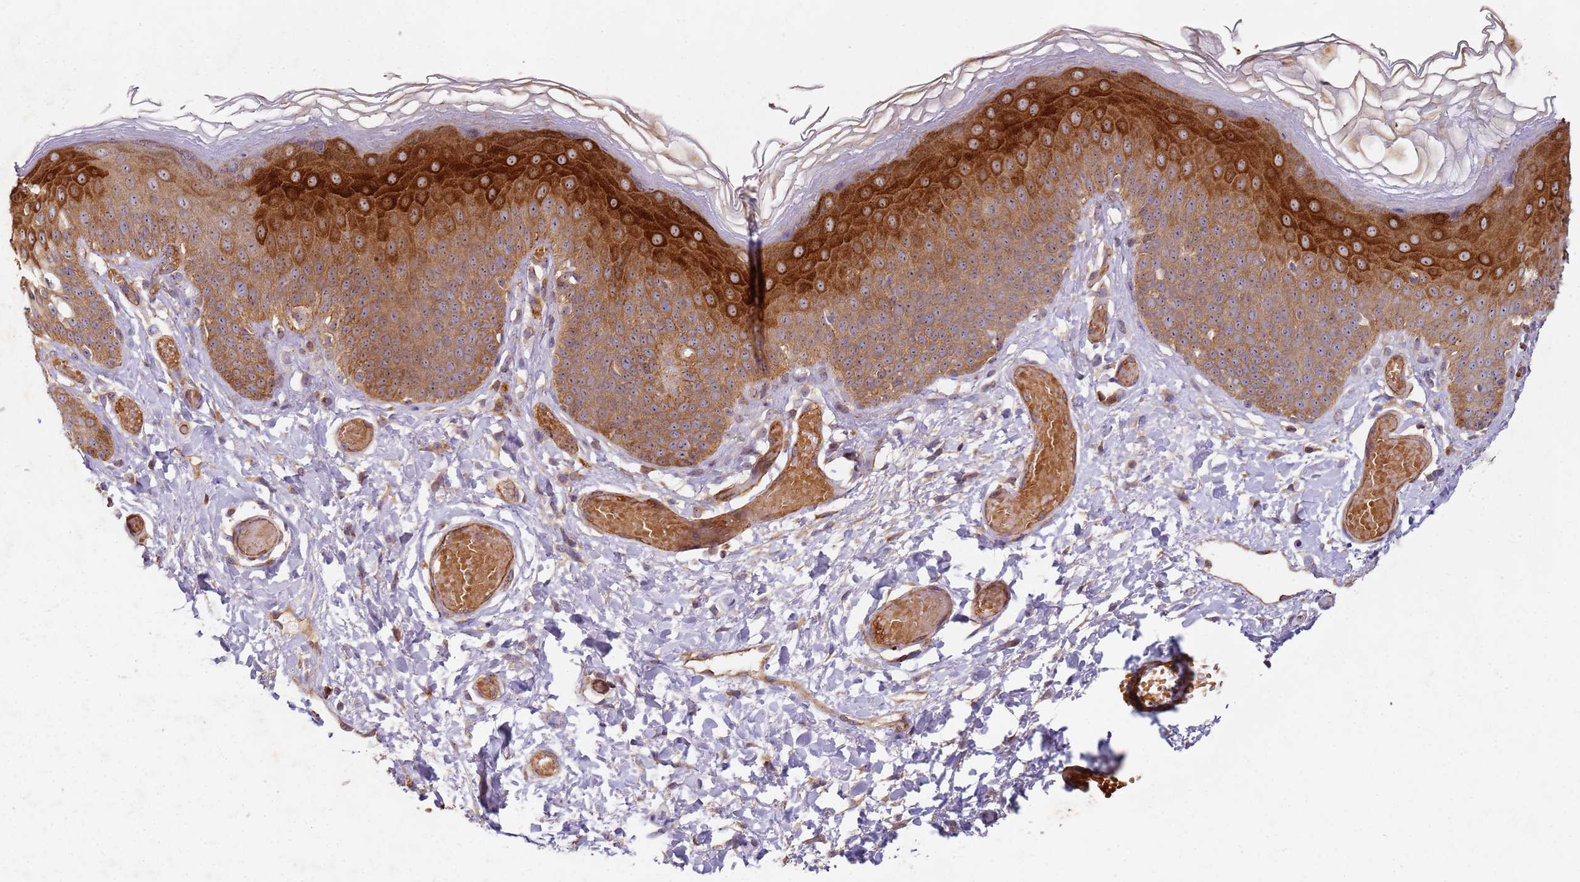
{"staining": {"intensity": "strong", "quantity": "25%-75%", "location": "cytoplasmic/membranous"}, "tissue": "skin", "cell_type": "Epidermal cells", "image_type": "normal", "snomed": [{"axis": "morphology", "description": "Normal tissue, NOS"}, {"axis": "topography", "description": "Anal"}], "caption": "About 25%-75% of epidermal cells in benign skin display strong cytoplasmic/membranous protein staining as visualized by brown immunohistochemical staining.", "gene": "C2CD4B", "patient": {"sex": "female", "age": 40}}